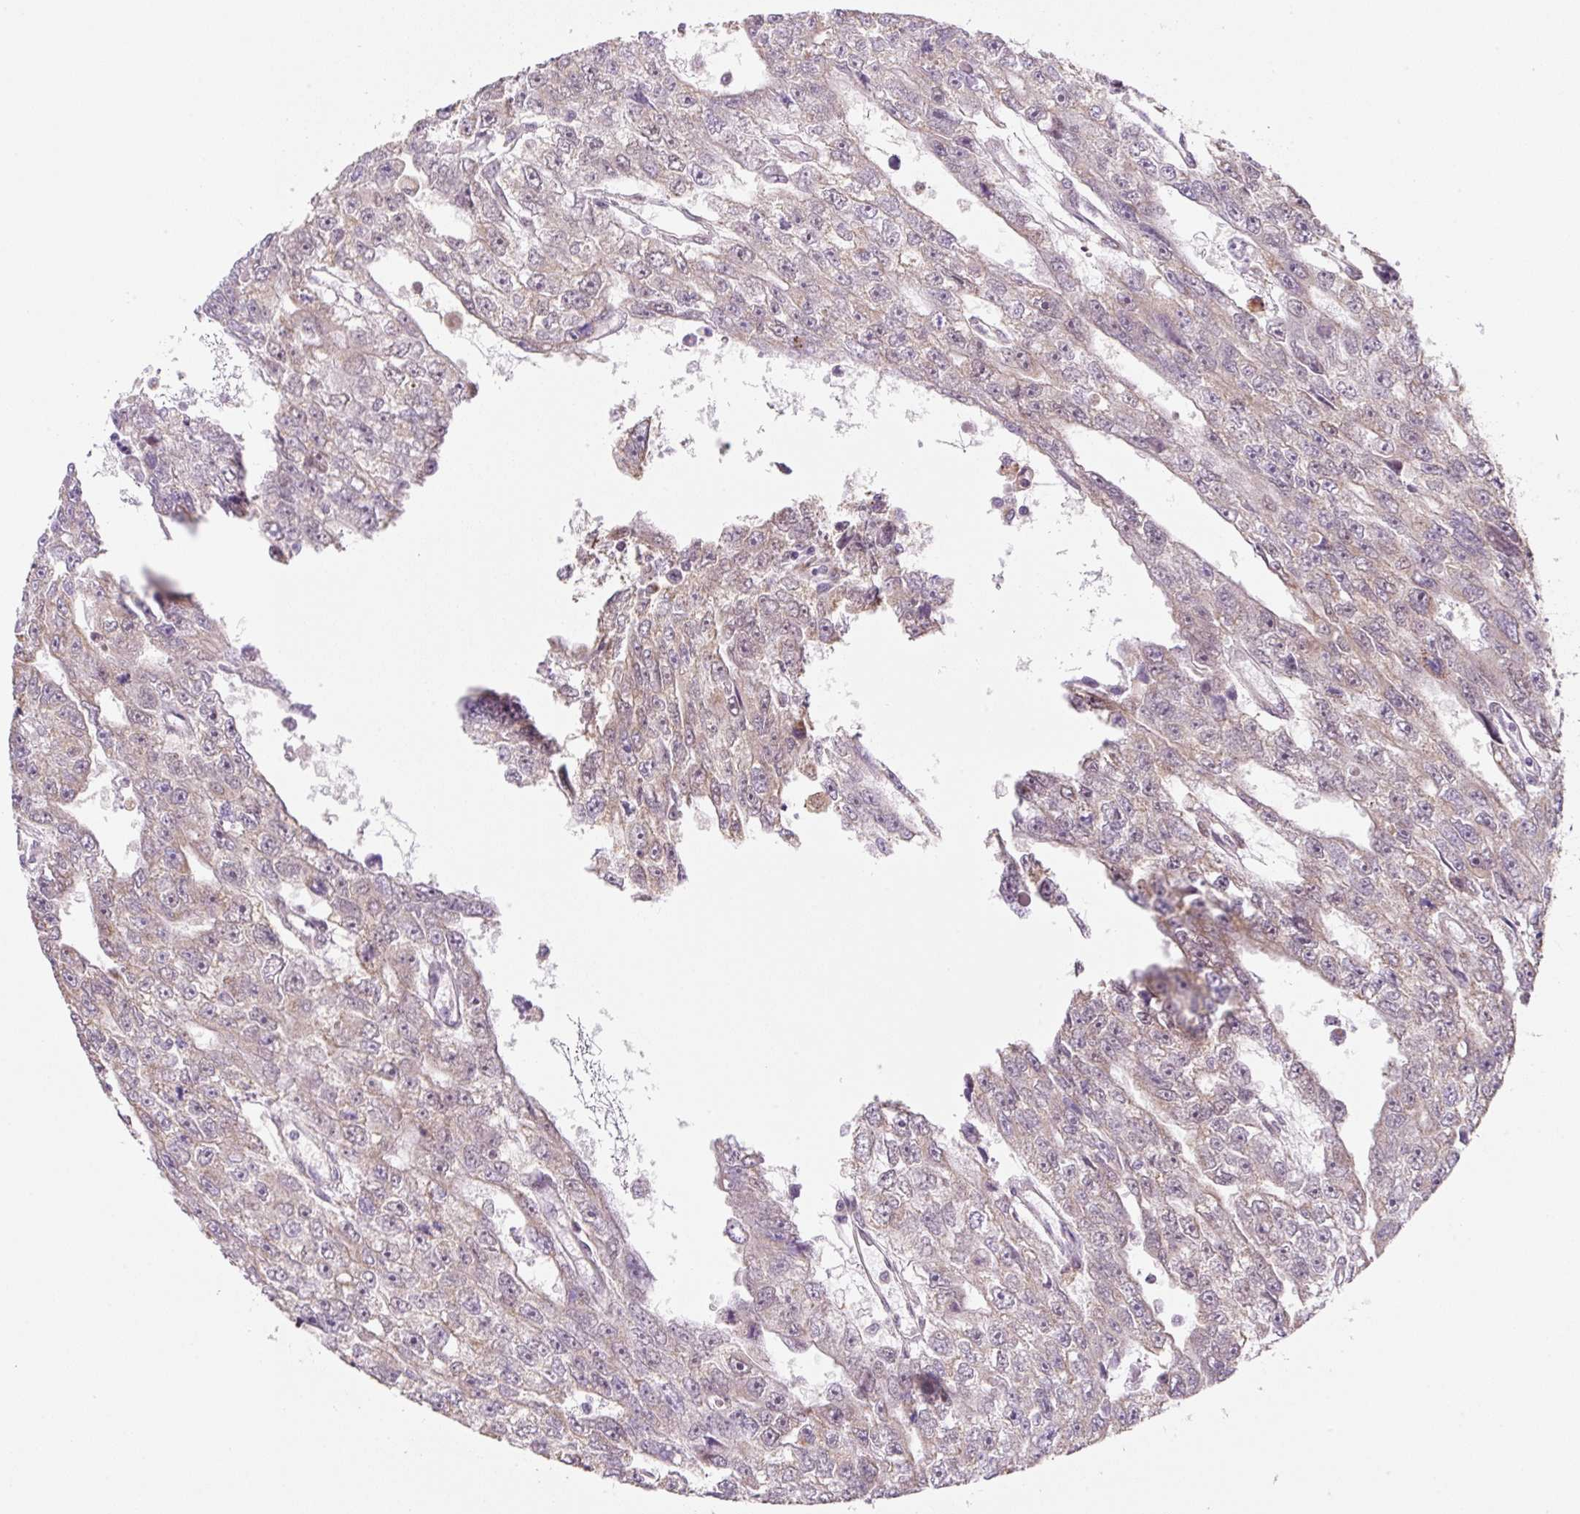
{"staining": {"intensity": "negative", "quantity": "none", "location": "none"}, "tissue": "testis cancer", "cell_type": "Tumor cells", "image_type": "cancer", "snomed": [{"axis": "morphology", "description": "Carcinoma, Embryonal, NOS"}, {"axis": "topography", "description": "Testis"}], "caption": "High power microscopy image of an IHC histopathology image of testis cancer (embryonal carcinoma), revealing no significant expression in tumor cells. Brightfield microscopy of immunohistochemistry (IHC) stained with DAB (brown) and hematoxylin (blue), captured at high magnification.", "gene": "CEBPZOS", "patient": {"sex": "male", "age": 20}}